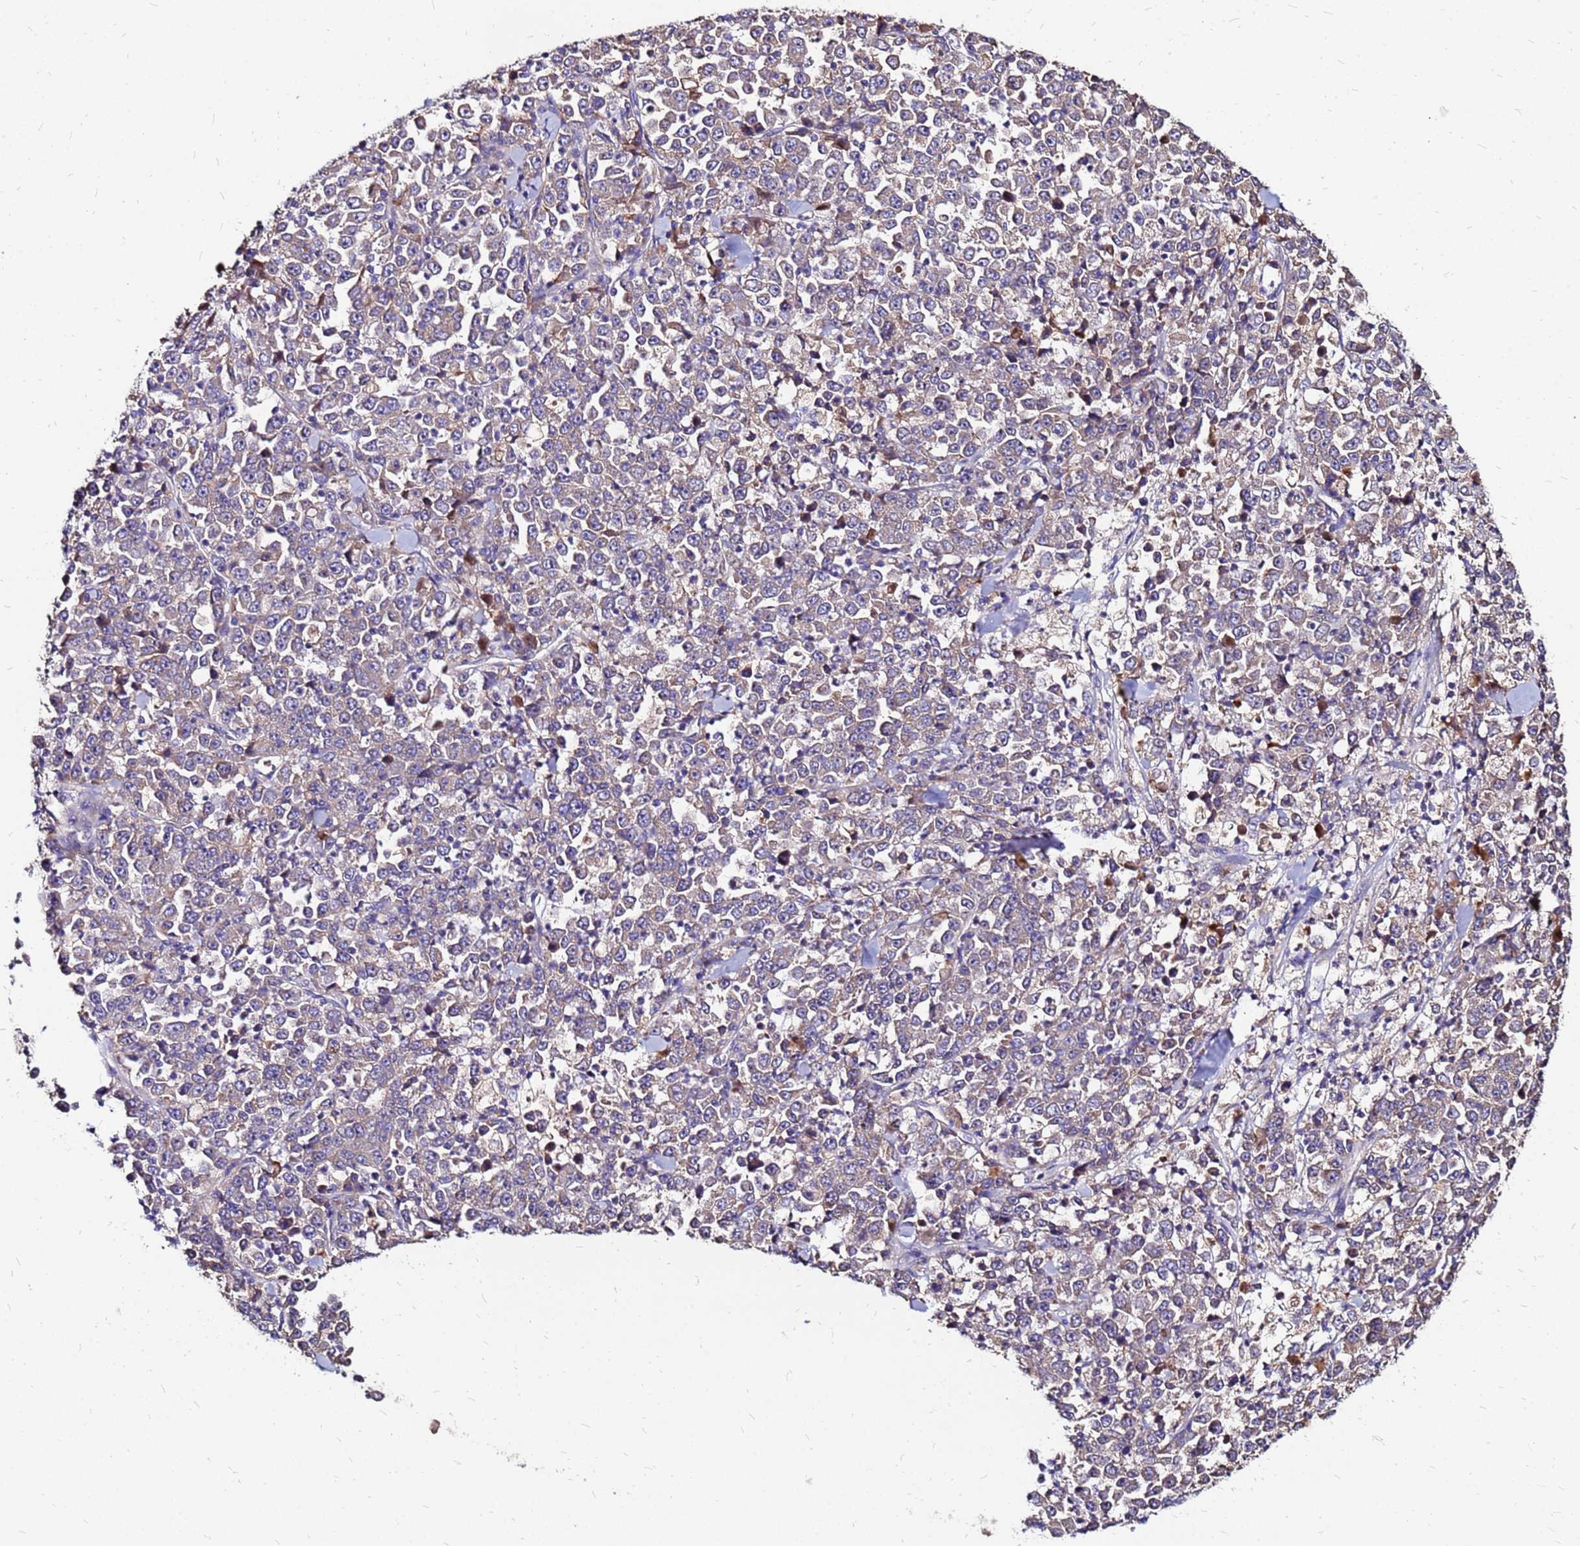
{"staining": {"intensity": "weak", "quantity": "25%-75%", "location": "cytoplasmic/membranous"}, "tissue": "stomach cancer", "cell_type": "Tumor cells", "image_type": "cancer", "snomed": [{"axis": "morphology", "description": "Normal tissue, NOS"}, {"axis": "morphology", "description": "Adenocarcinoma, NOS"}, {"axis": "topography", "description": "Stomach, upper"}, {"axis": "topography", "description": "Stomach"}], "caption": "The histopathology image shows staining of stomach cancer (adenocarcinoma), revealing weak cytoplasmic/membranous protein staining (brown color) within tumor cells. (Stains: DAB in brown, nuclei in blue, Microscopy: brightfield microscopy at high magnification).", "gene": "ARHGEF5", "patient": {"sex": "male", "age": 59}}